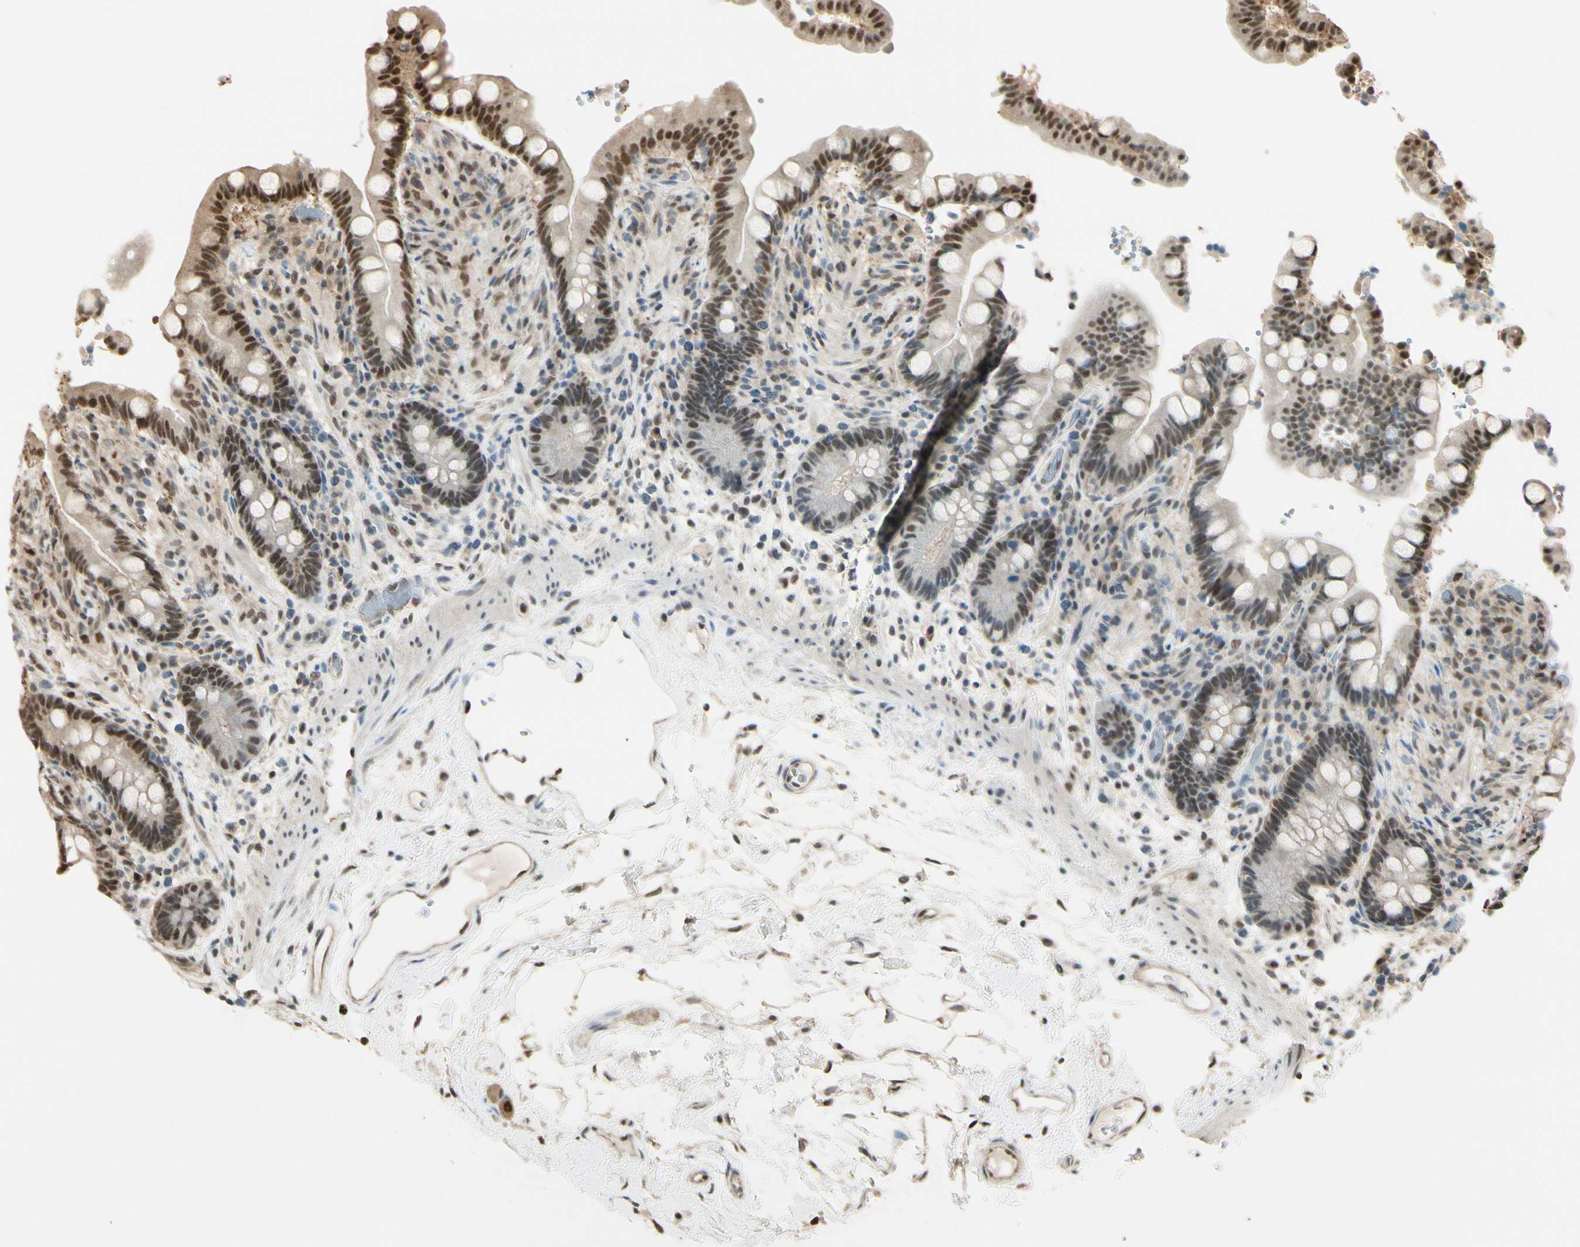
{"staining": {"intensity": "moderate", "quantity": ">75%", "location": "nuclear"}, "tissue": "colon", "cell_type": "Endothelial cells", "image_type": "normal", "snomed": [{"axis": "morphology", "description": "Normal tissue, NOS"}, {"axis": "topography", "description": "Colon"}], "caption": "Brown immunohistochemical staining in unremarkable colon demonstrates moderate nuclear staining in about >75% of endothelial cells. The protein of interest is stained brown, and the nuclei are stained in blue (DAB IHC with brightfield microscopy, high magnification).", "gene": "HSF1", "patient": {"sex": "male", "age": 73}}